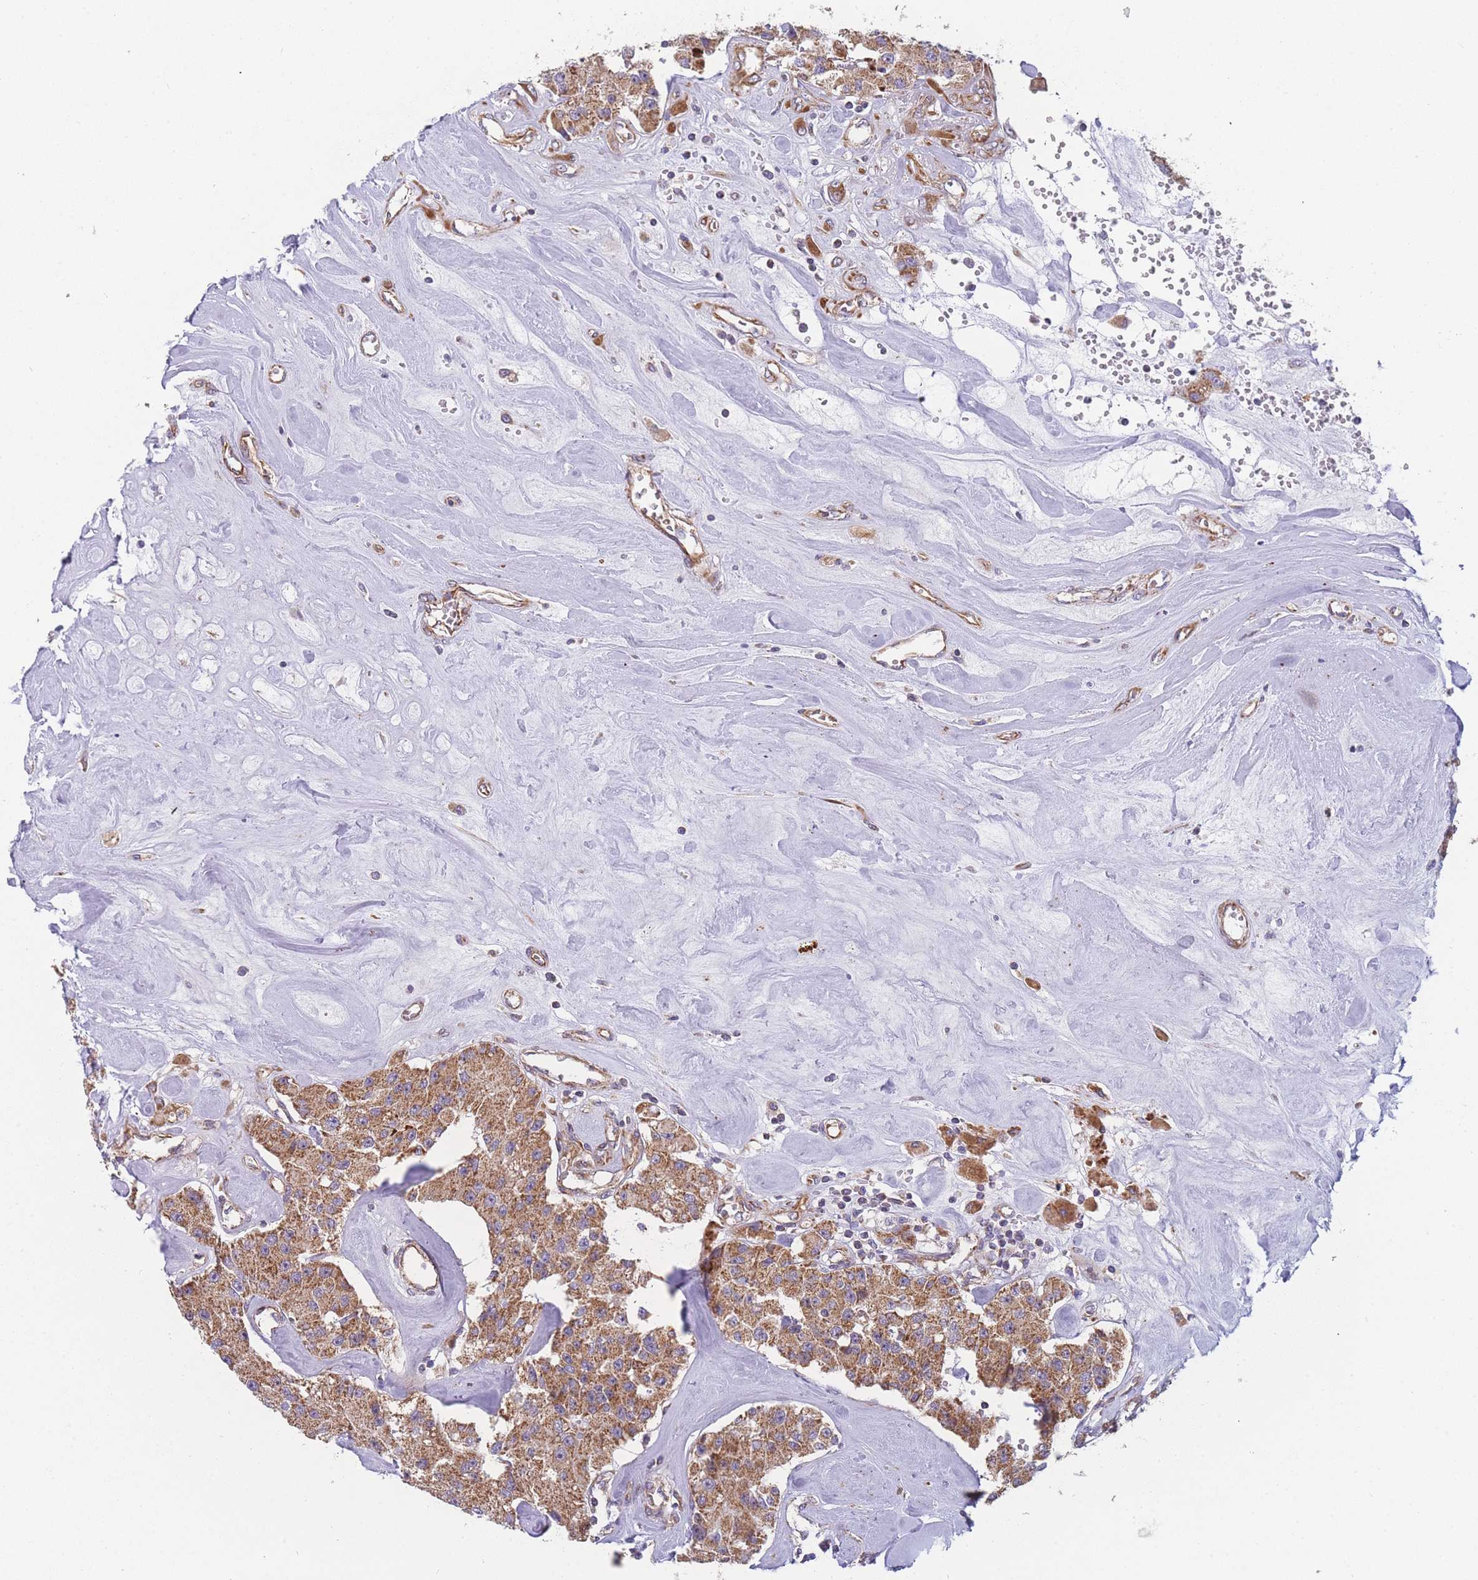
{"staining": {"intensity": "moderate", "quantity": ">75%", "location": "cytoplasmic/membranous"}, "tissue": "carcinoid", "cell_type": "Tumor cells", "image_type": "cancer", "snomed": [{"axis": "morphology", "description": "Carcinoid, malignant, NOS"}, {"axis": "topography", "description": "Pancreas"}], "caption": "An image showing moderate cytoplasmic/membranous staining in approximately >75% of tumor cells in carcinoid (malignant), as visualized by brown immunohistochemical staining.", "gene": "MTRES1", "patient": {"sex": "male", "age": 41}}